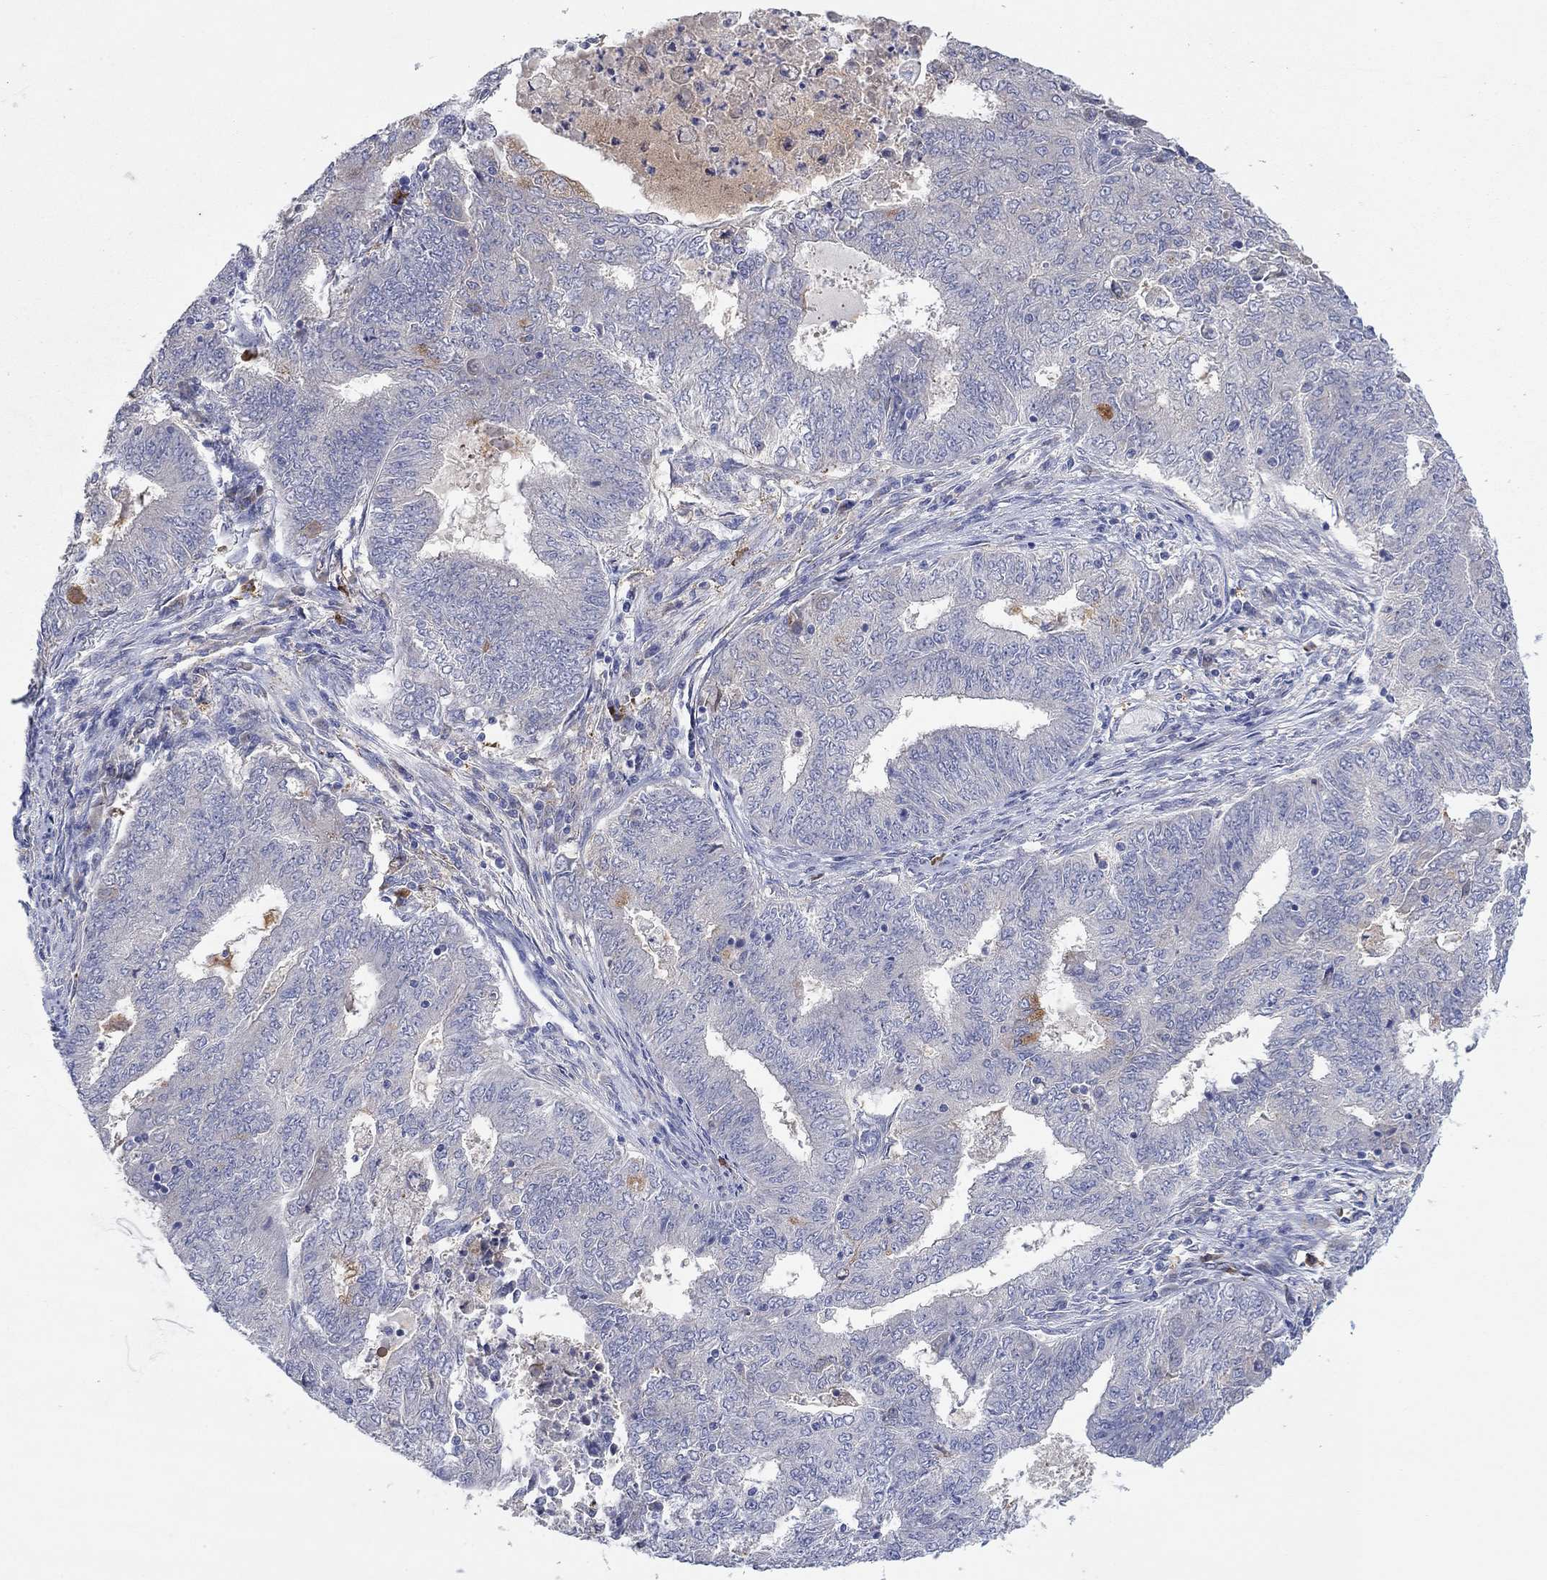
{"staining": {"intensity": "moderate", "quantity": "<25%", "location": "cytoplasmic/membranous"}, "tissue": "endometrial cancer", "cell_type": "Tumor cells", "image_type": "cancer", "snomed": [{"axis": "morphology", "description": "Adenocarcinoma, NOS"}, {"axis": "topography", "description": "Endometrium"}], "caption": "Endometrial cancer (adenocarcinoma) tissue exhibits moderate cytoplasmic/membranous staining in about <25% of tumor cells", "gene": "PLCL2", "patient": {"sex": "female", "age": 62}}